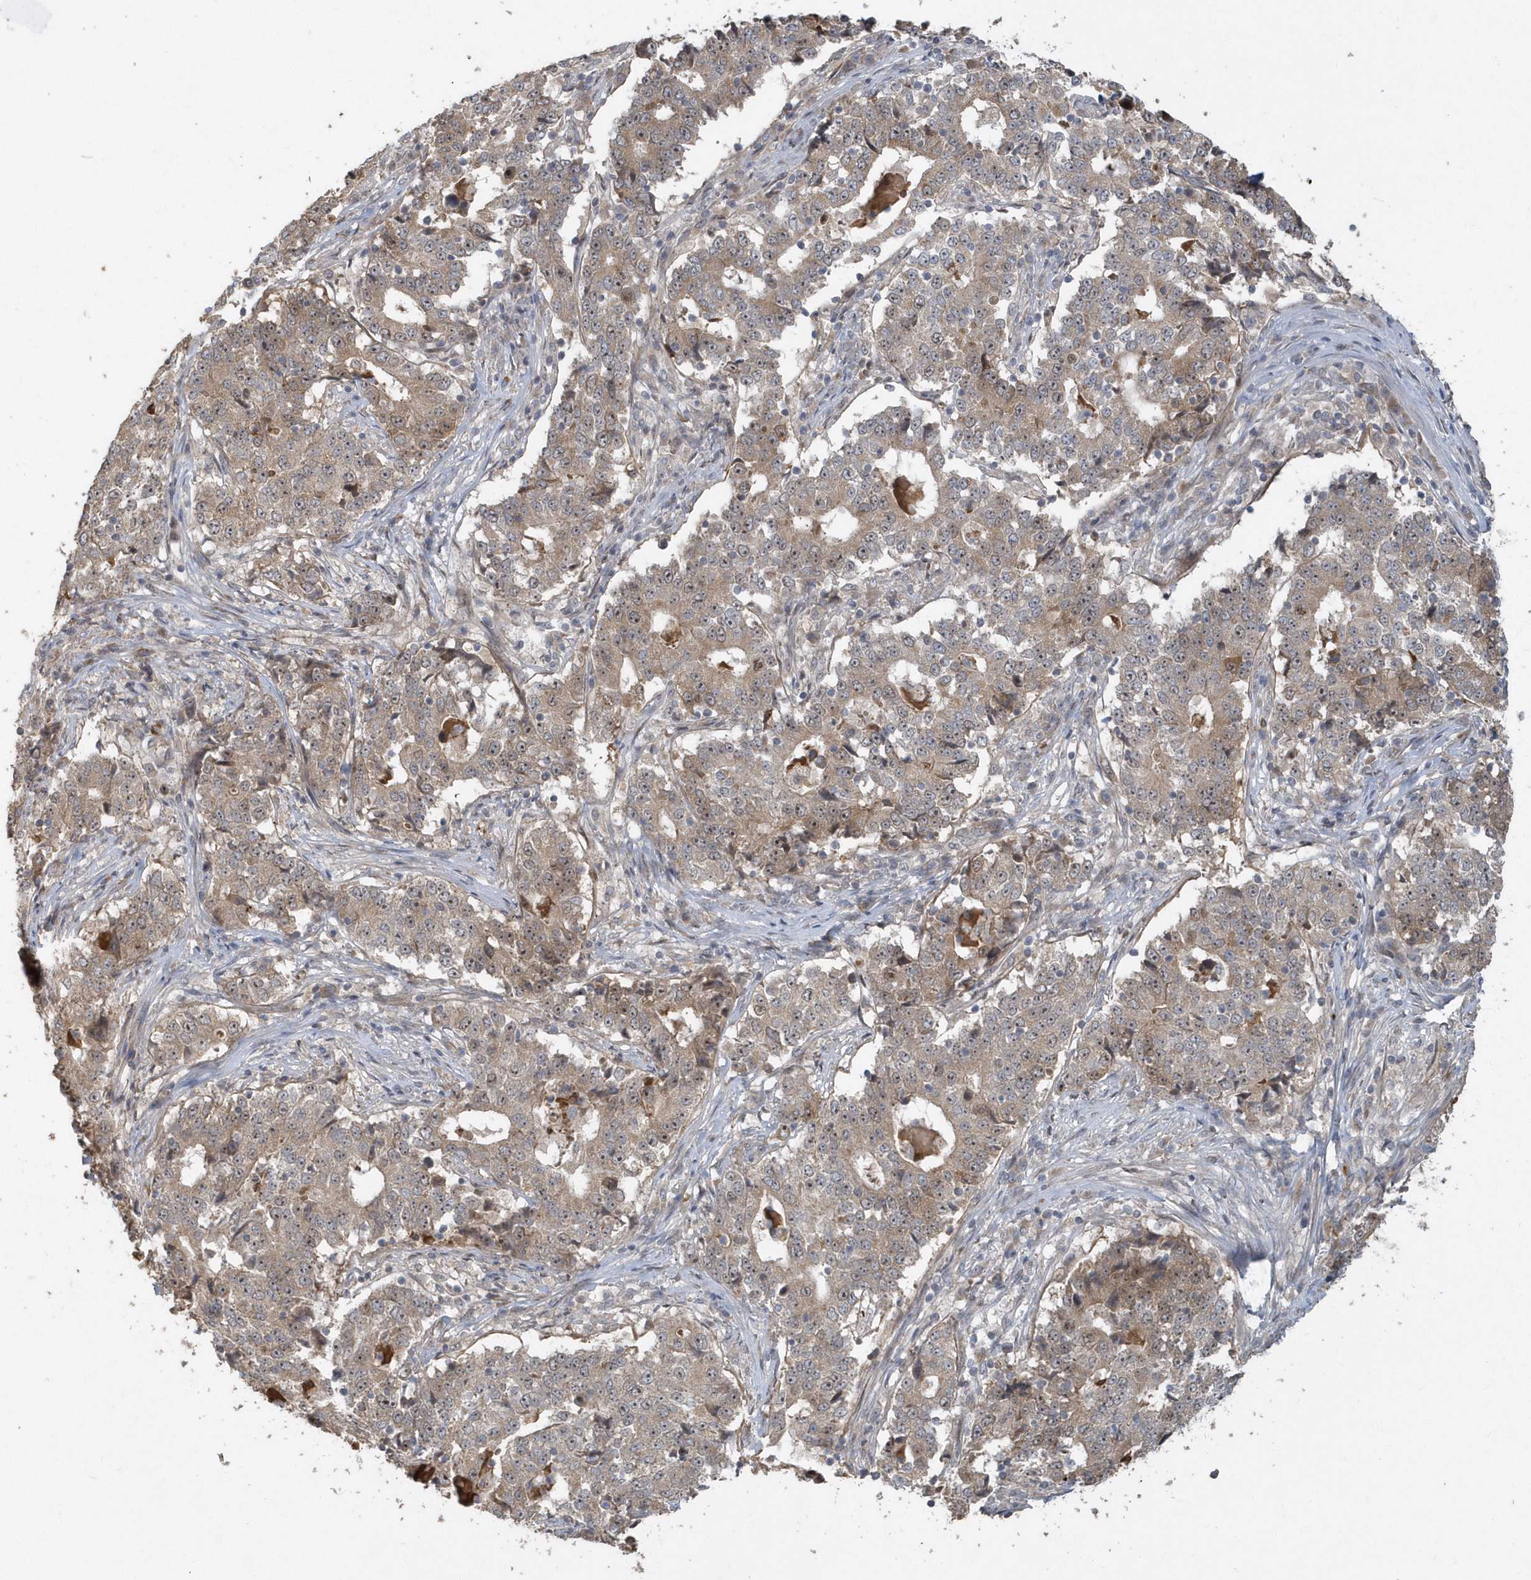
{"staining": {"intensity": "moderate", "quantity": ">75%", "location": "cytoplasmic/membranous,nuclear"}, "tissue": "stomach cancer", "cell_type": "Tumor cells", "image_type": "cancer", "snomed": [{"axis": "morphology", "description": "Adenocarcinoma, NOS"}, {"axis": "topography", "description": "Stomach"}], "caption": "The immunohistochemical stain highlights moderate cytoplasmic/membranous and nuclear expression in tumor cells of stomach cancer (adenocarcinoma) tissue.", "gene": "TRAIP", "patient": {"sex": "male", "age": 59}}